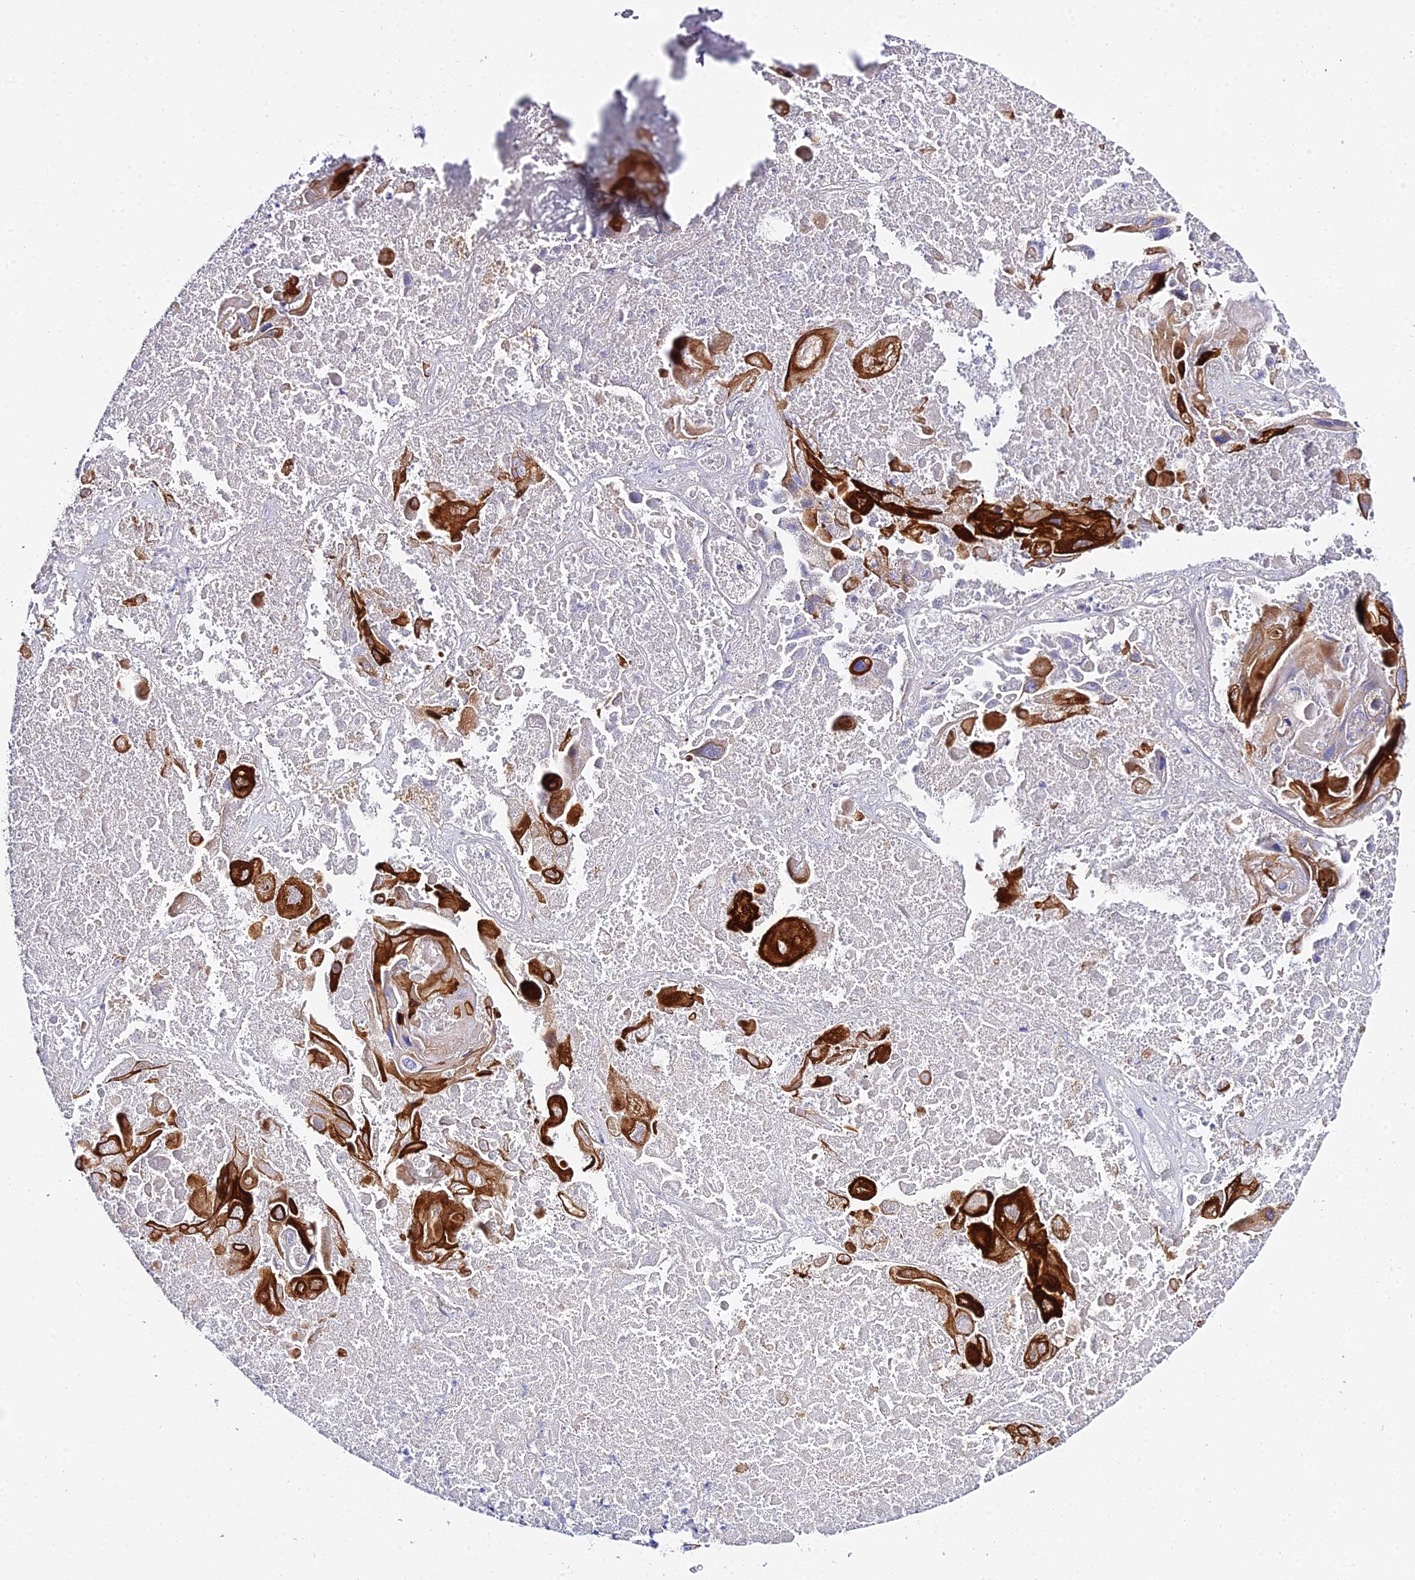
{"staining": {"intensity": "strong", "quantity": "25%-75%", "location": "cytoplasmic/membranous"}, "tissue": "lung cancer", "cell_type": "Tumor cells", "image_type": "cancer", "snomed": [{"axis": "morphology", "description": "Squamous cell carcinoma, NOS"}, {"axis": "topography", "description": "Lung"}], "caption": "Lung cancer (squamous cell carcinoma) stained for a protein displays strong cytoplasmic/membranous positivity in tumor cells.", "gene": "ZNF628", "patient": {"sex": "male", "age": 61}}